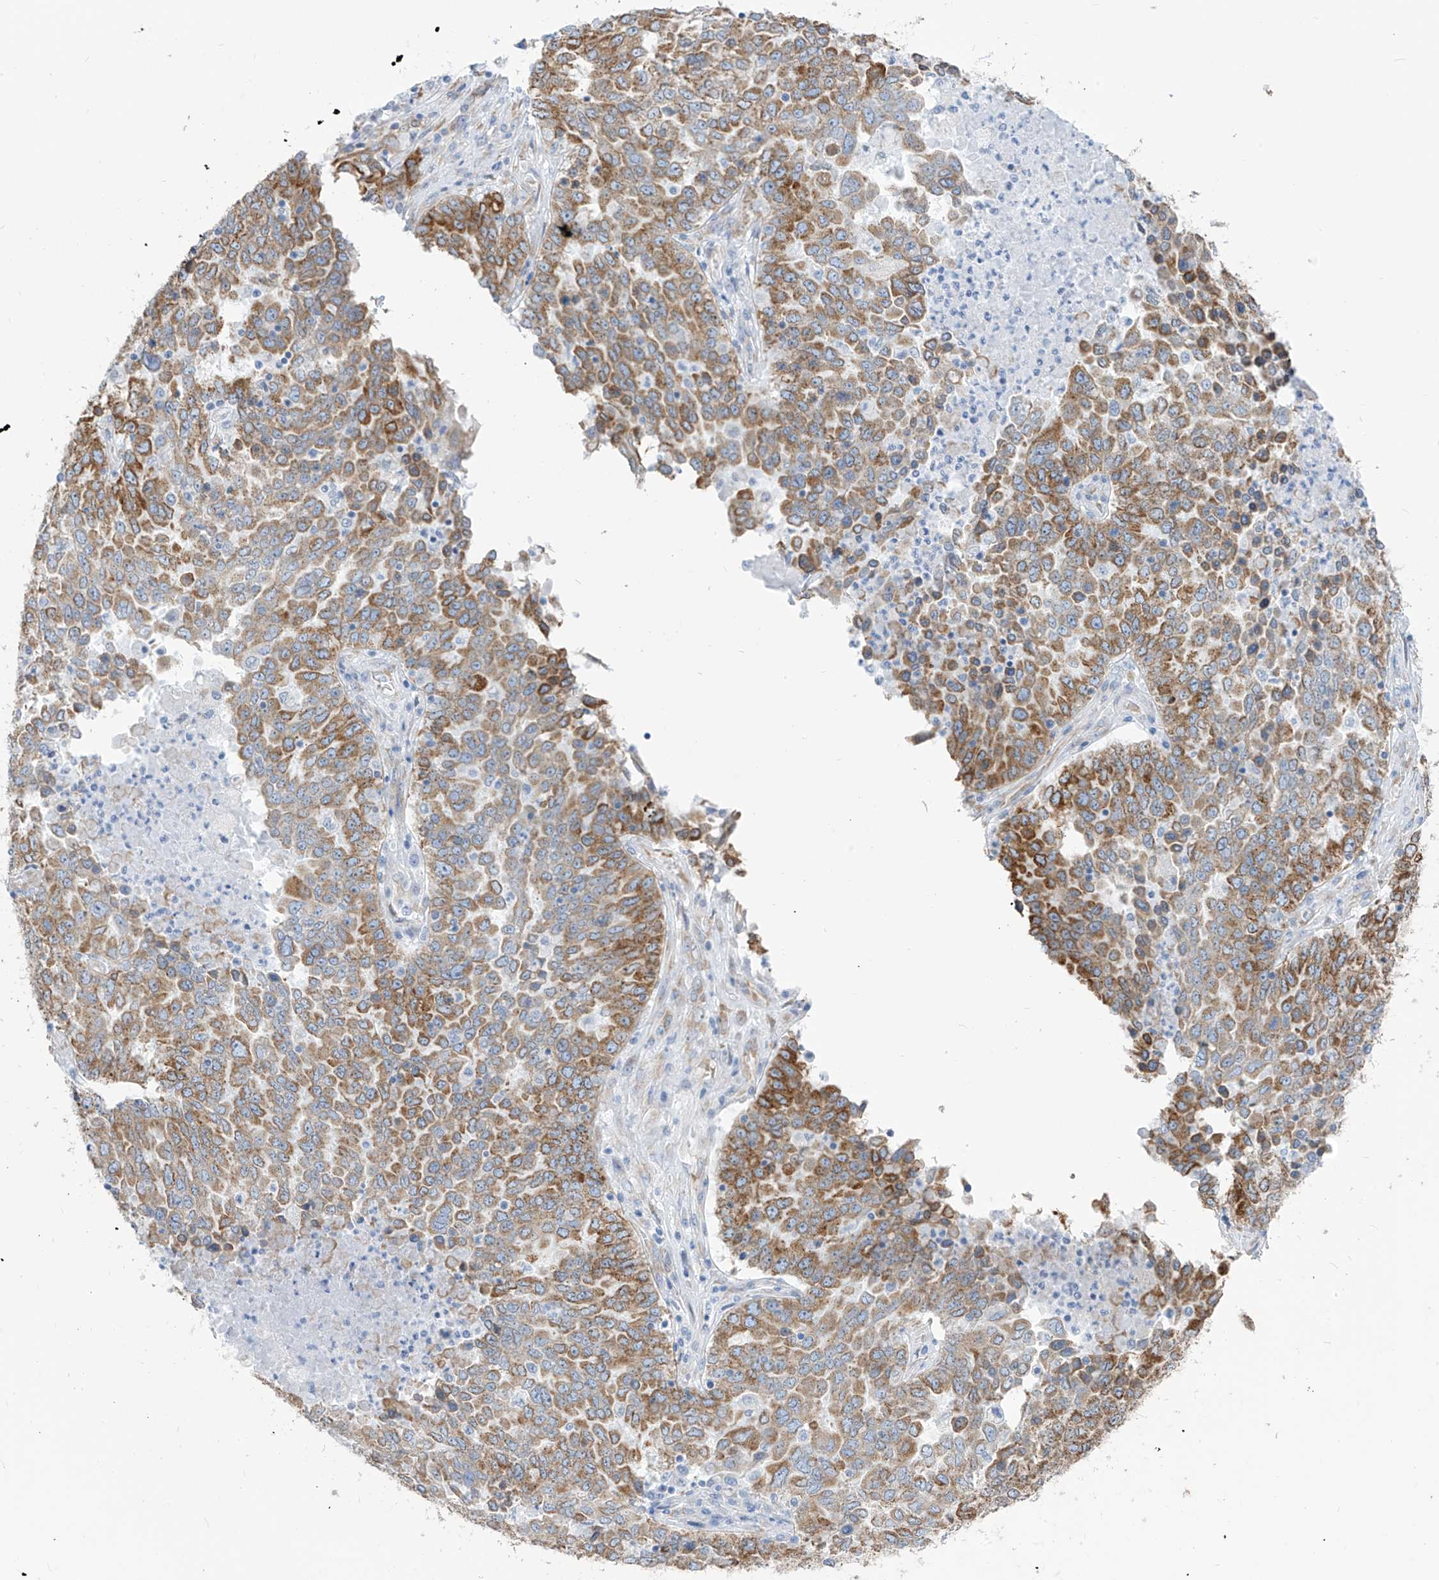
{"staining": {"intensity": "moderate", "quantity": ">75%", "location": "cytoplasmic/membranous"}, "tissue": "ovarian cancer", "cell_type": "Tumor cells", "image_type": "cancer", "snomed": [{"axis": "morphology", "description": "Carcinoma, endometroid"}, {"axis": "topography", "description": "Ovary"}], "caption": "Human ovarian cancer stained for a protein (brown) shows moderate cytoplasmic/membranous positive expression in about >75% of tumor cells.", "gene": "RCN2", "patient": {"sex": "female", "age": 62}}